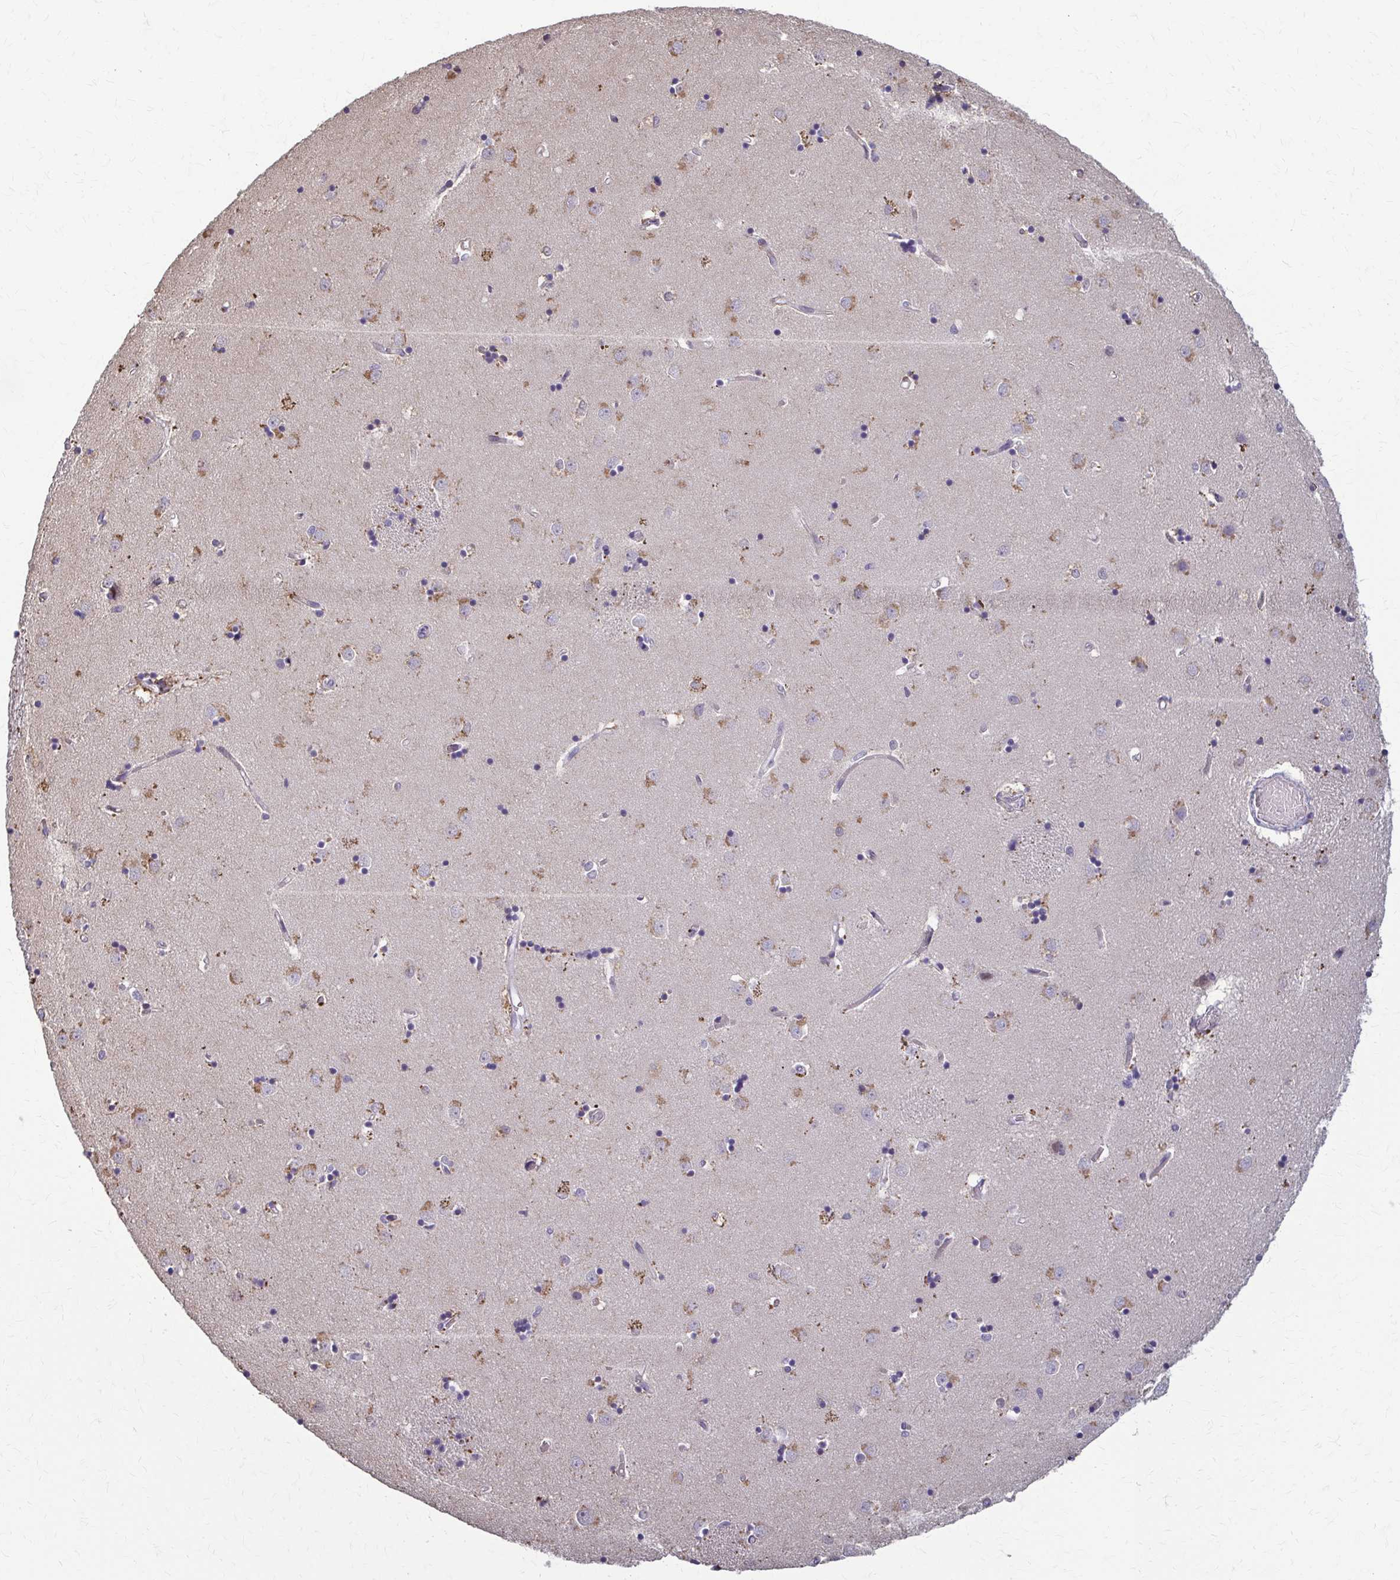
{"staining": {"intensity": "negative", "quantity": "none", "location": "none"}, "tissue": "caudate", "cell_type": "Glial cells", "image_type": "normal", "snomed": [{"axis": "morphology", "description": "Normal tissue, NOS"}, {"axis": "topography", "description": "Lateral ventricle wall"}], "caption": "High power microscopy micrograph of an IHC photomicrograph of unremarkable caudate, revealing no significant staining in glial cells.", "gene": "ZNF34", "patient": {"sex": "male", "age": 54}}